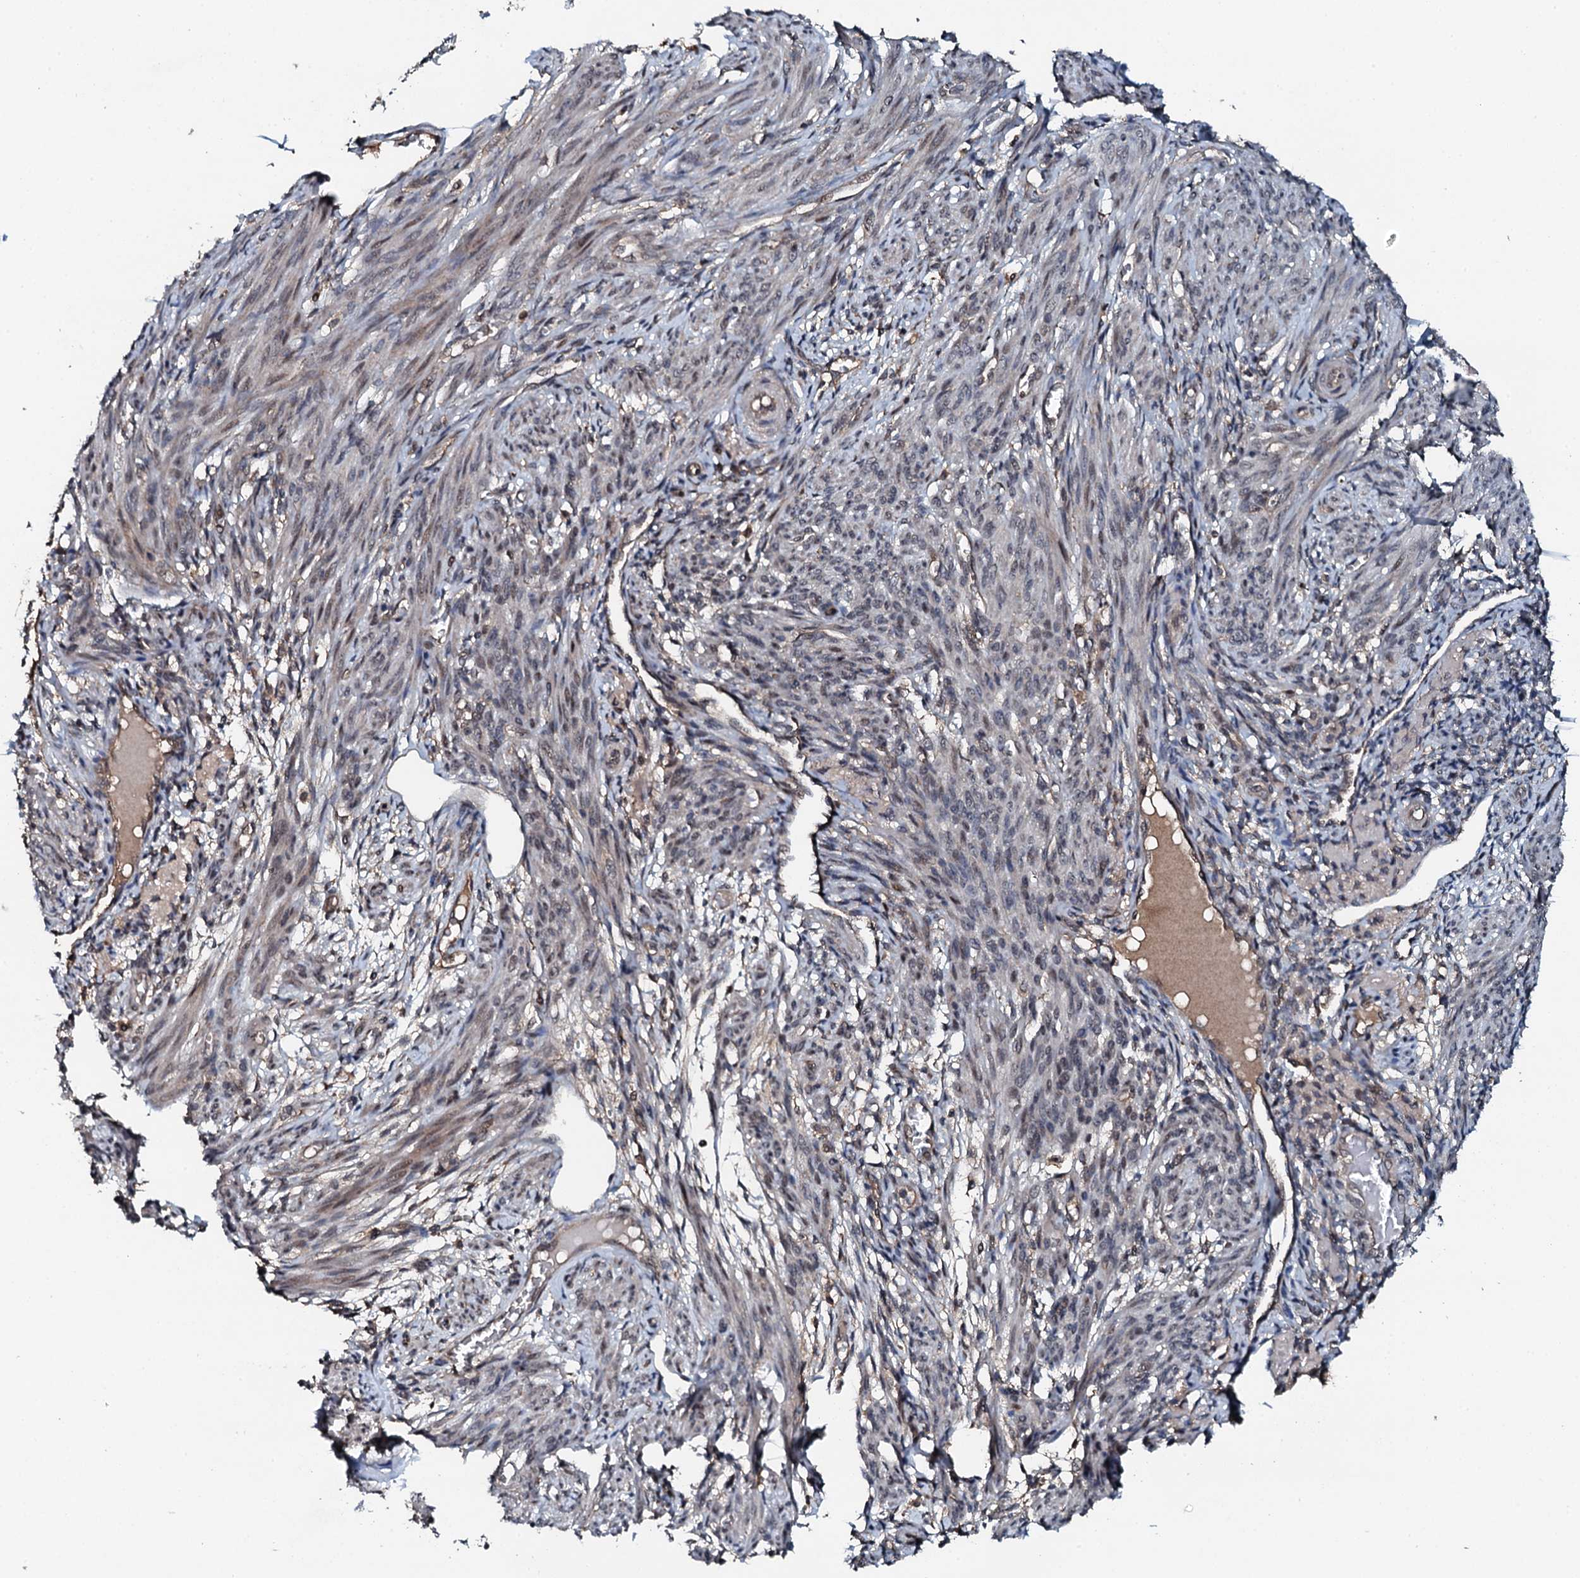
{"staining": {"intensity": "weak", "quantity": "<25%", "location": "cytoplasmic/membranous"}, "tissue": "smooth muscle", "cell_type": "Smooth muscle cells", "image_type": "normal", "snomed": [{"axis": "morphology", "description": "Normal tissue, NOS"}, {"axis": "topography", "description": "Smooth muscle"}], "caption": "This is an IHC micrograph of normal smooth muscle. There is no expression in smooth muscle cells.", "gene": "FLYWCH1", "patient": {"sex": "female", "age": 39}}